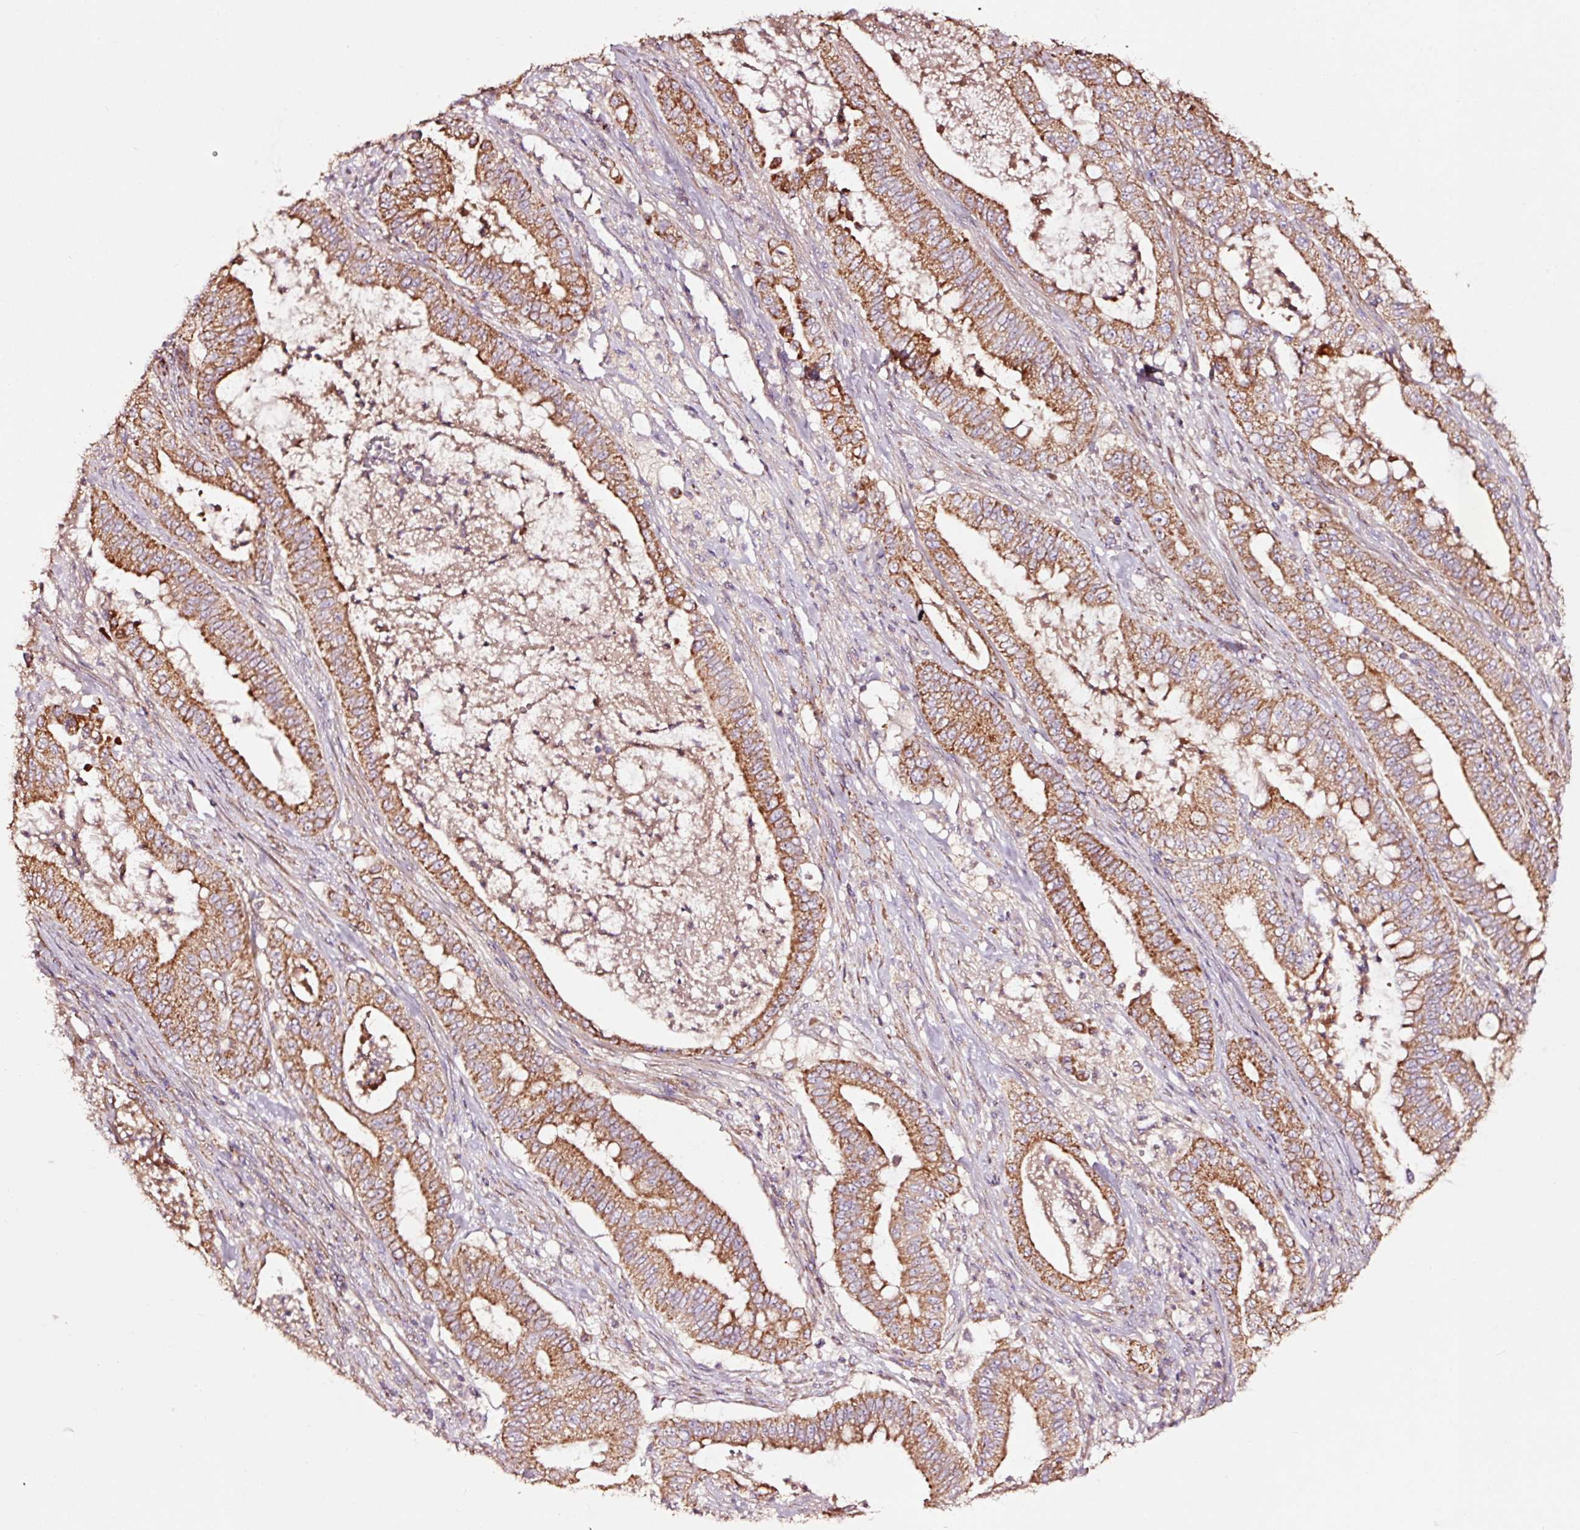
{"staining": {"intensity": "strong", "quantity": ">75%", "location": "cytoplasmic/membranous"}, "tissue": "pancreatic cancer", "cell_type": "Tumor cells", "image_type": "cancer", "snomed": [{"axis": "morphology", "description": "Adenocarcinoma, NOS"}, {"axis": "topography", "description": "Pancreas"}], "caption": "Pancreatic adenocarcinoma stained with IHC reveals strong cytoplasmic/membranous positivity in approximately >75% of tumor cells.", "gene": "TPM1", "patient": {"sex": "male", "age": 71}}